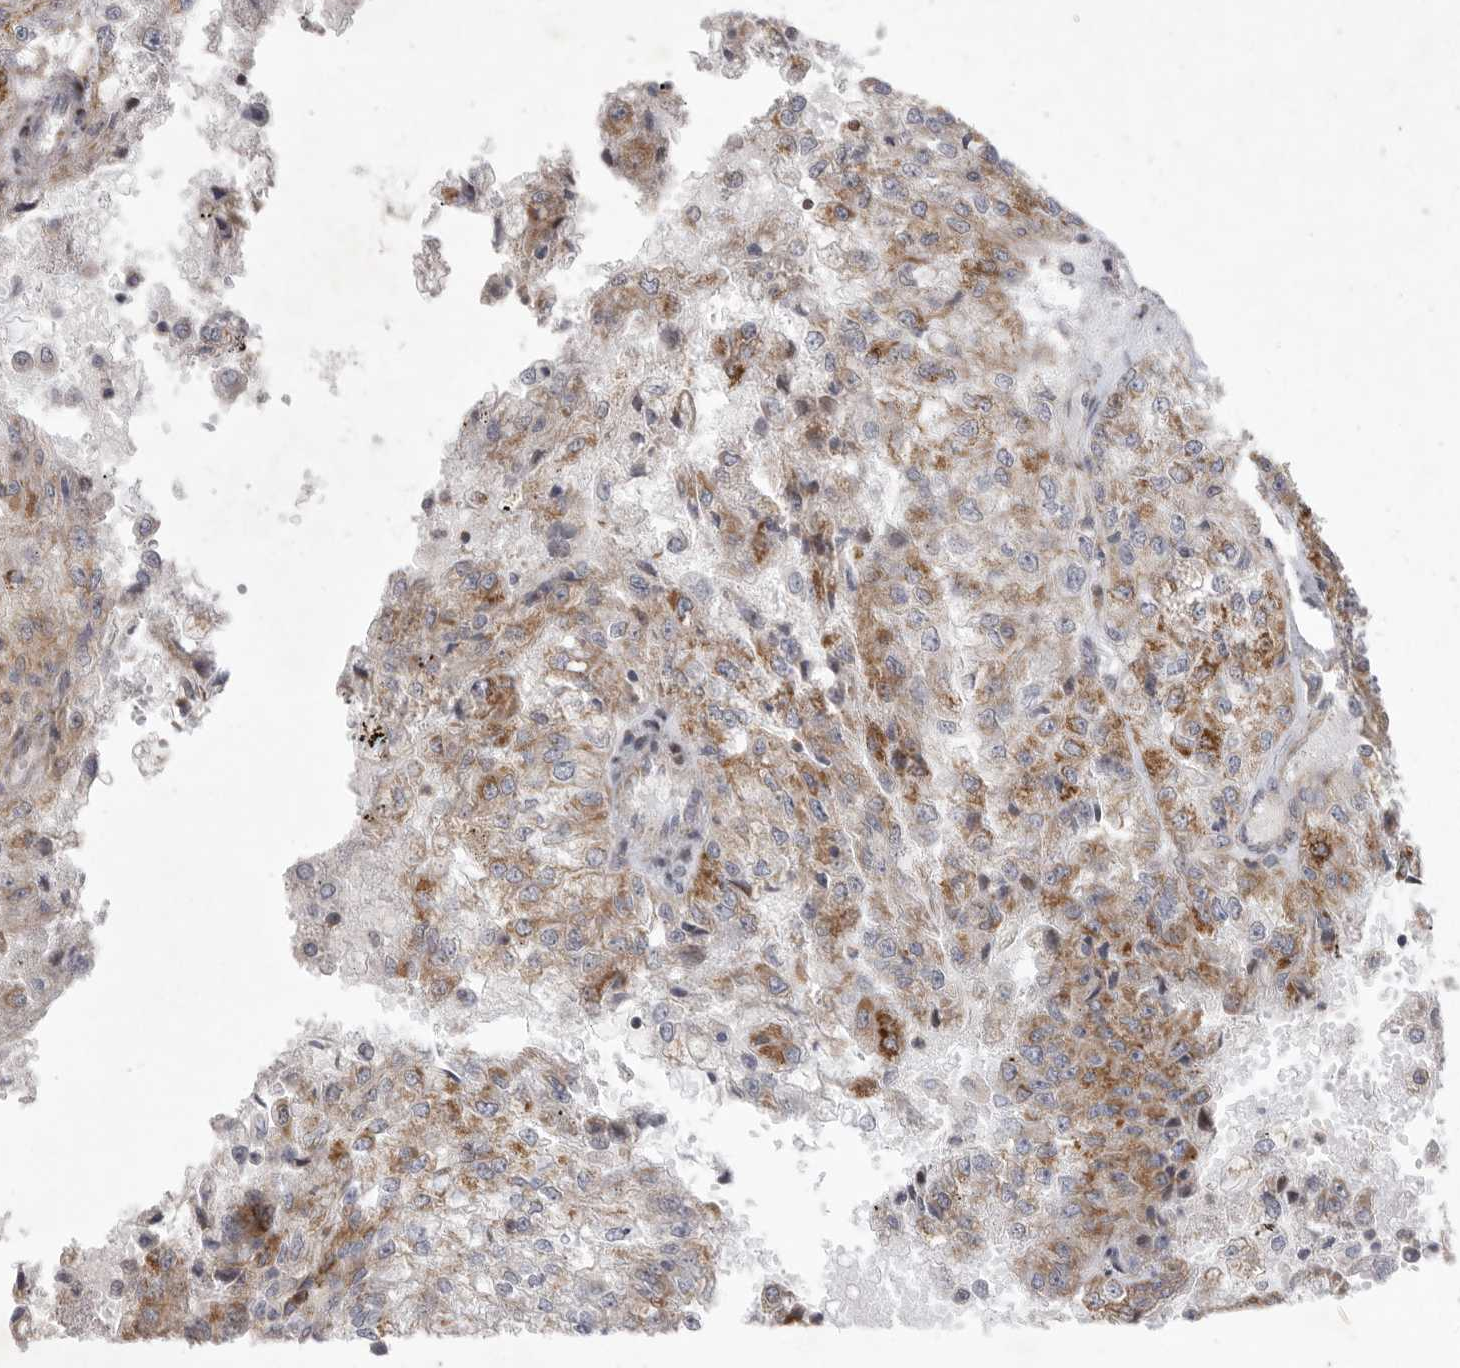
{"staining": {"intensity": "moderate", "quantity": ">75%", "location": "cytoplasmic/membranous"}, "tissue": "renal cancer", "cell_type": "Tumor cells", "image_type": "cancer", "snomed": [{"axis": "morphology", "description": "Adenocarcinoma, NOS"}, {"axis": "topography", "description": "Kidney"}], "caption": "Renal cancer was stained to show a protein in brown. There is medium levels of moderate cytoplasmic/membranous positivity in approximately >75% of tumor cells.", "gene": "MPZL1", "patient": {"sex": "female", "age": 54}}